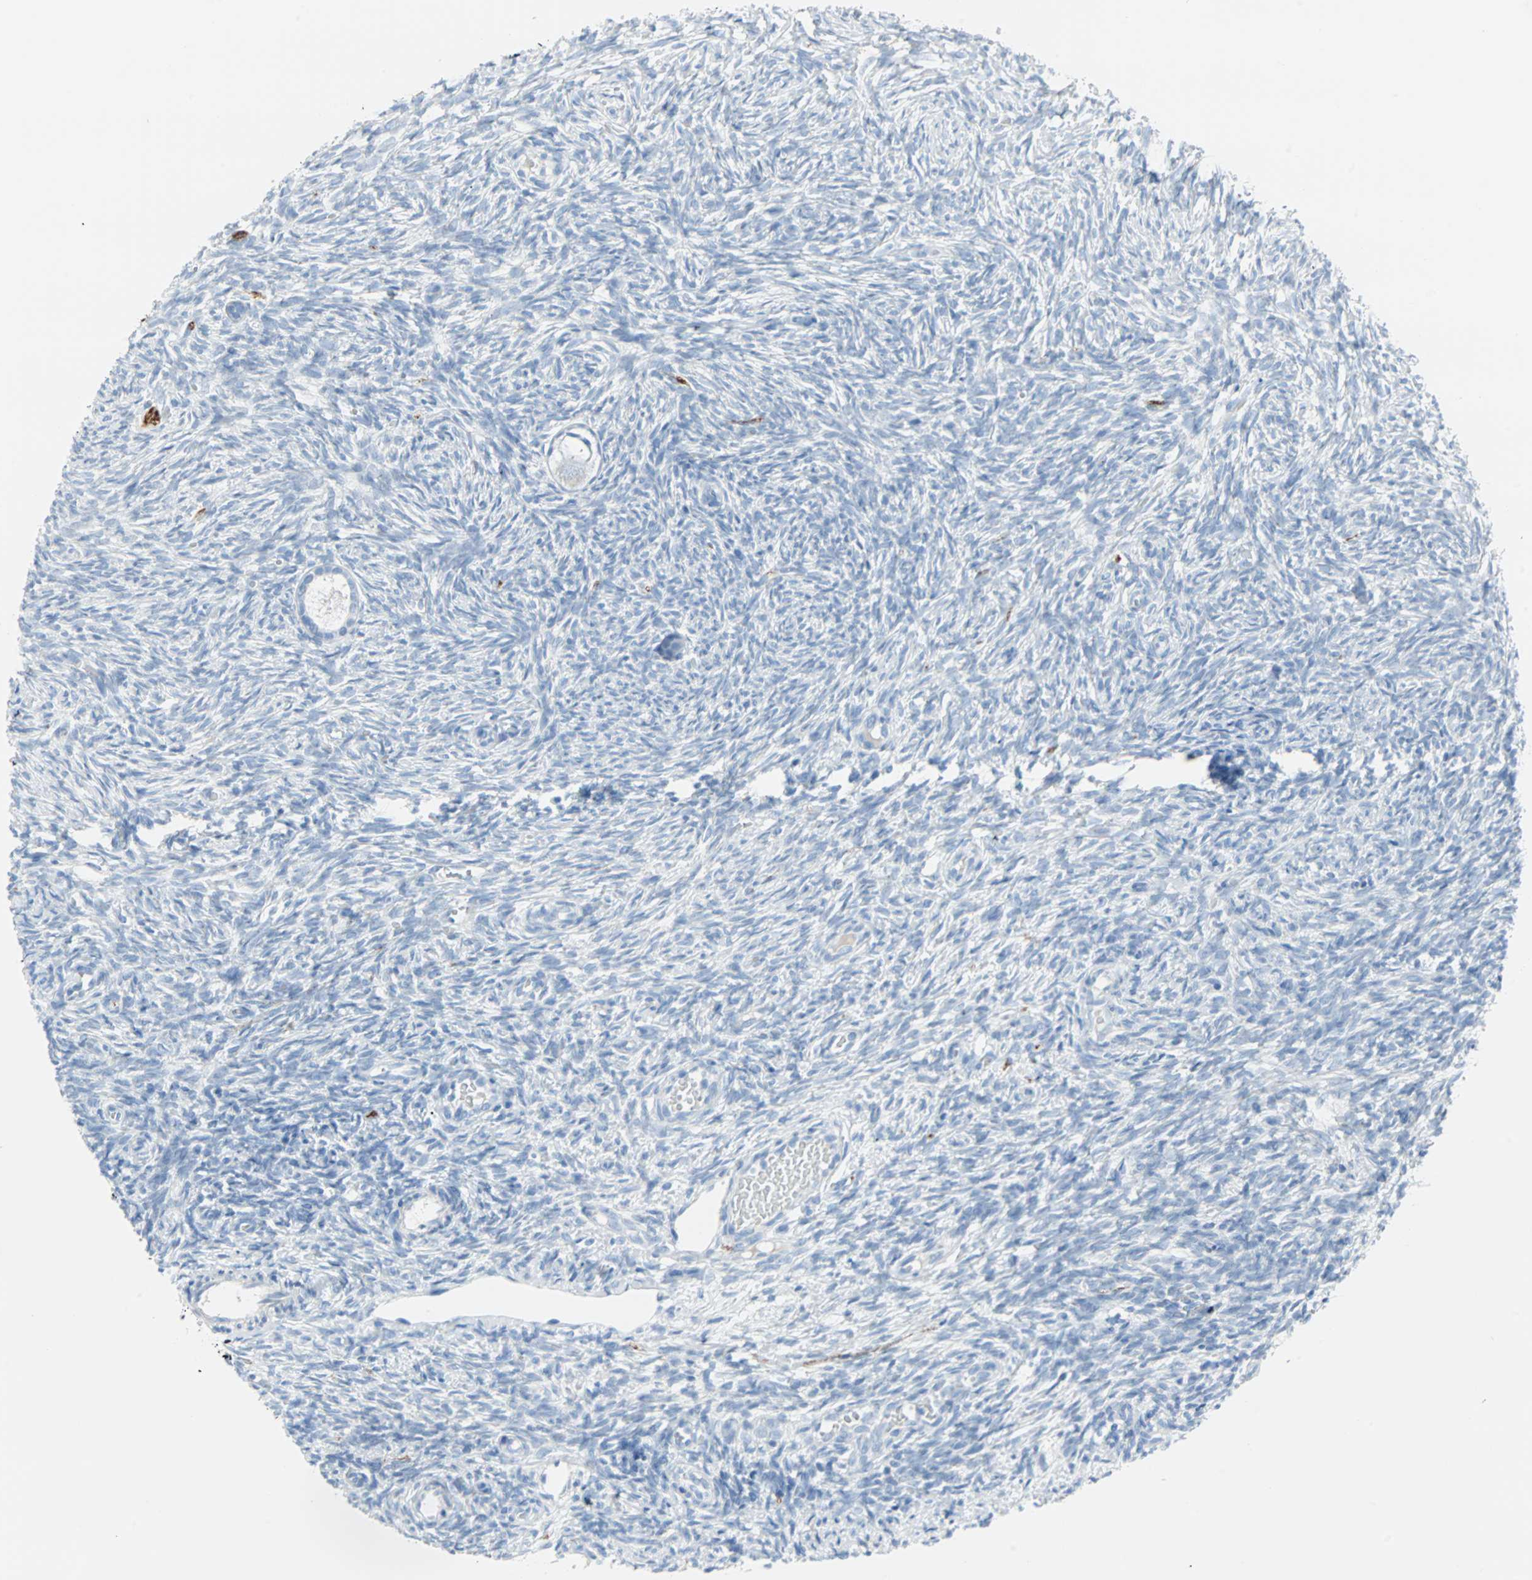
{"staining": {"intensity": "negative", "quantity": "none", "location": "none"}, "tissue": "ovary", "cell_type": "Follicle cells", "image_type": "normal", "snomed": [{"axis": "morphology", "description": "Normal tissue, NOS"}, {"axis": "topography", "description": "Ovary"}], "caption": "Unremarkable ovary was stained to show a protein in brown. There is no significant expression in follicle cells. (DAB (3,3'-diaminobenzidine) immunohistochemistry (IHC) visualized using brightfield microscopy, high magnification).", "gene": "STX1A", "patient": {"sex": "female", "age": 35}}